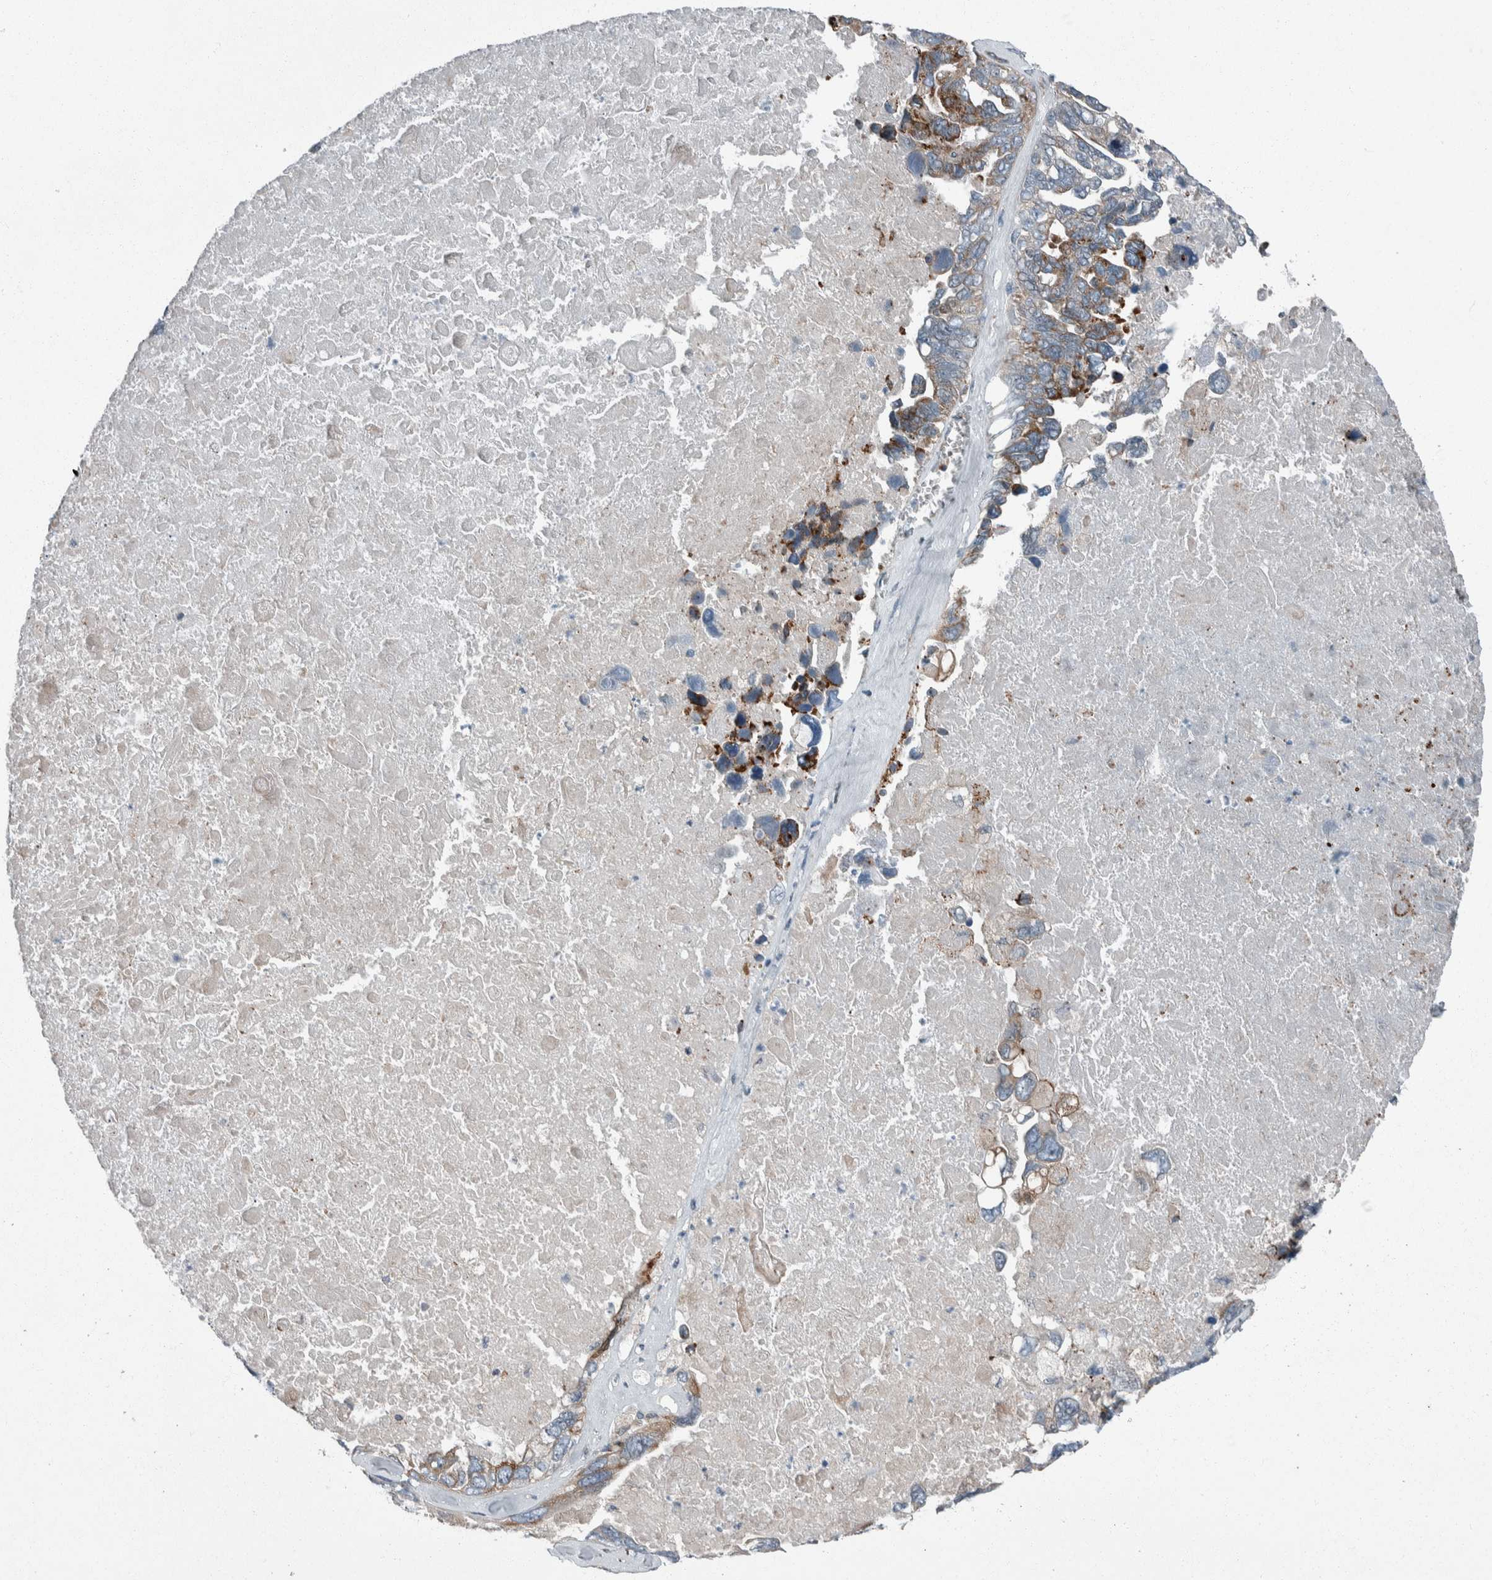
{"staining": {"intensity": "moderate", "quantity": "<25%", "location": "cytoplasmic/membranous"}, "tissue": "ovarian cancer", "cell_type": "Tumor cells", "image_type": "cancer", "snomed": [{"axis": "morphology", "description": "Cystadenocarcinoma, serous, NOS"}, {"axis": "topography", "description": "Ovary"}], "caption": "About <25% of tumor cells in human serous cystadenocarcinoma (ovarian) show moderate cytoplasmic/membranous protein positivity as visualized by brown immunohistochemical staining.", "gene": "USP25", "patient": {"sex": "female", "age": 79}}